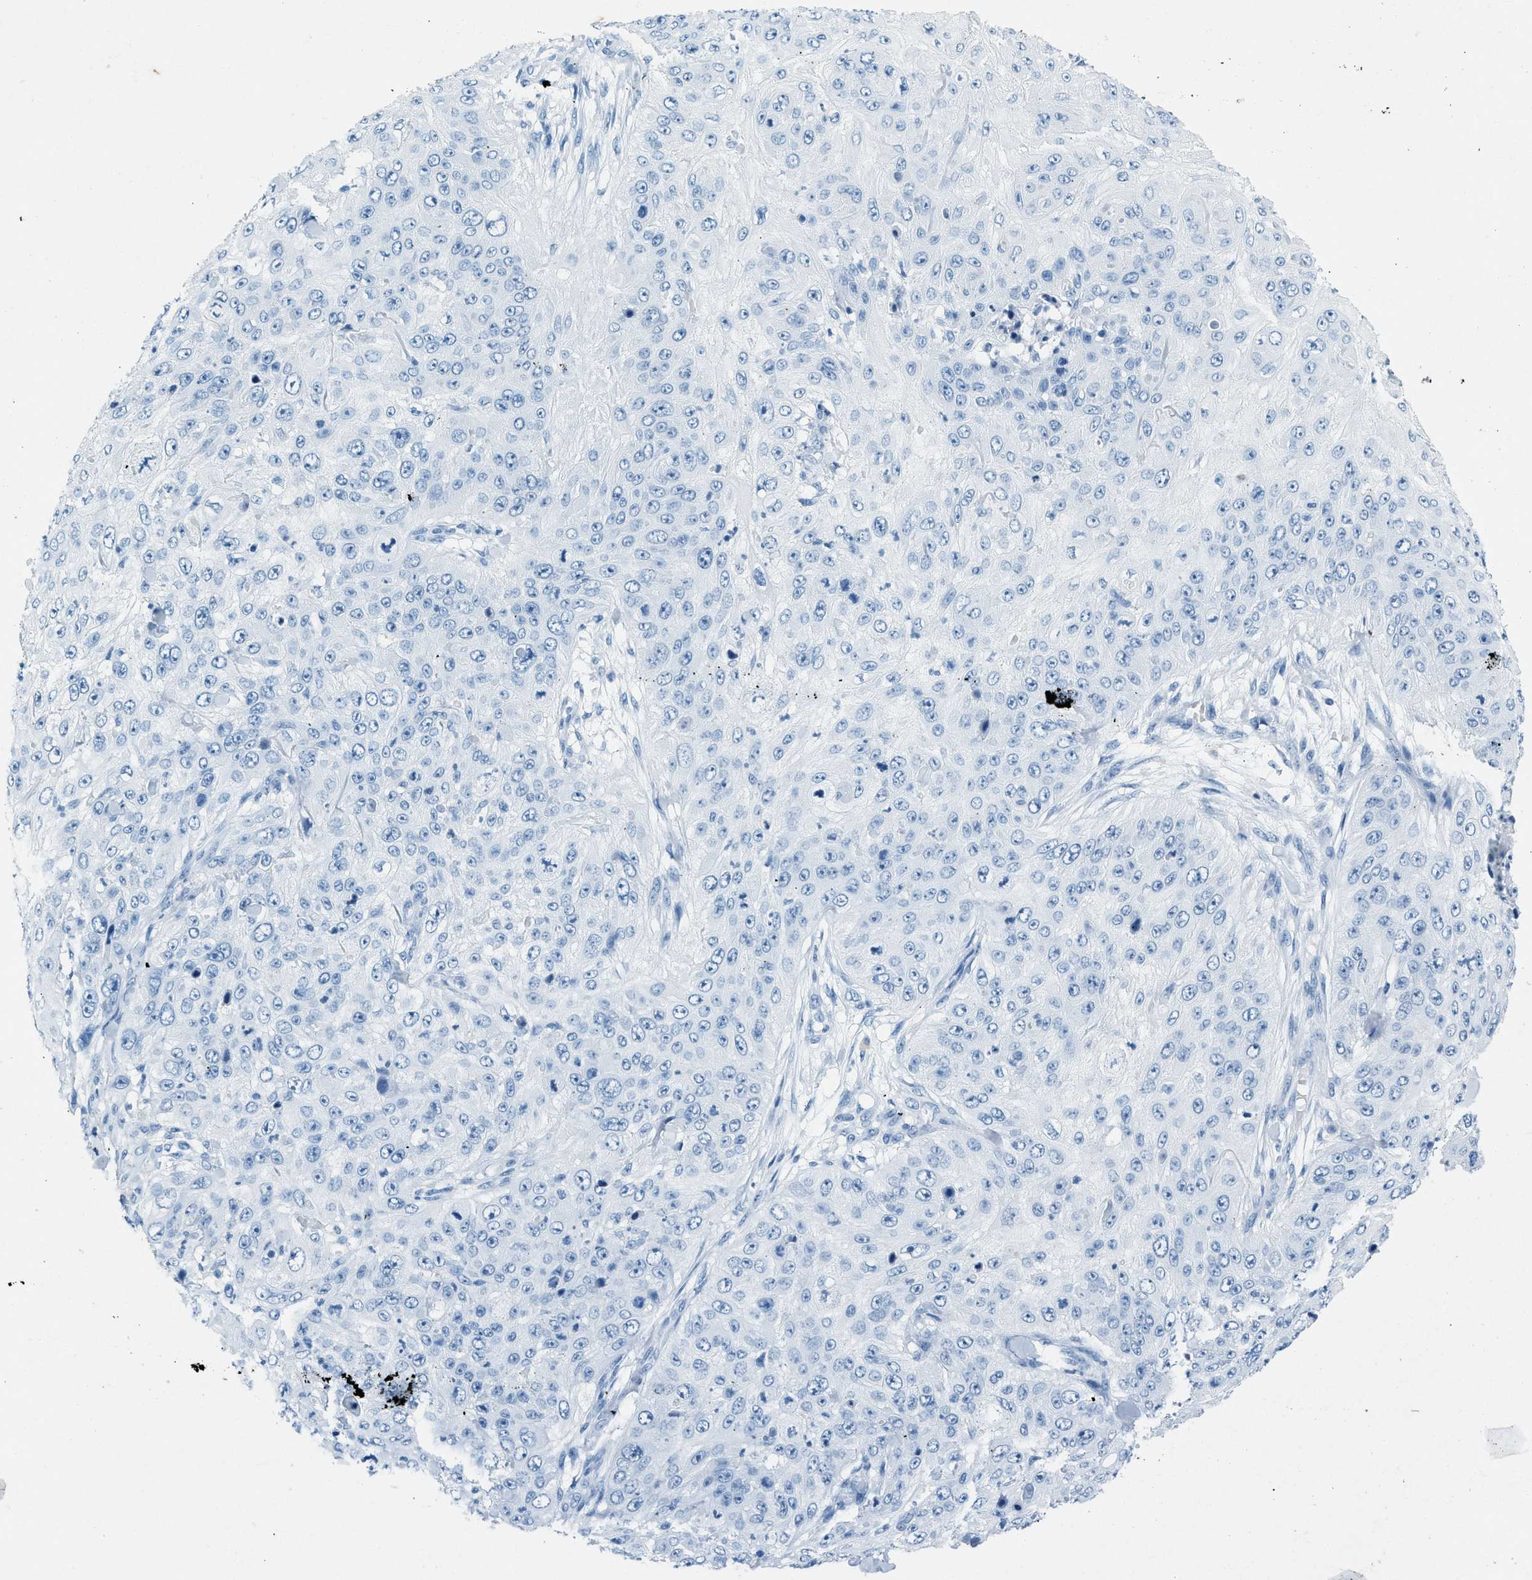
{"staining": {"intensity": "negative", "quantity": "none", "location": "none"}, "tissue": "skin cancer", "cell_type": "Tumor cells", "image_type": "cancer", "snomed": [{"axis": "morphology", "description": "Squamous cell carcinoma, NOS"}, {"axis": "topography", "description": "Skin"}], "caption": "Immunohistochemistry (IHC) histopathology image of skin squamous cell carcinoma stained for a protein (brown), which displays no expression in tumor cells.", "gene": "HHATL", "patient": {"sex": "female", "age": 80}}